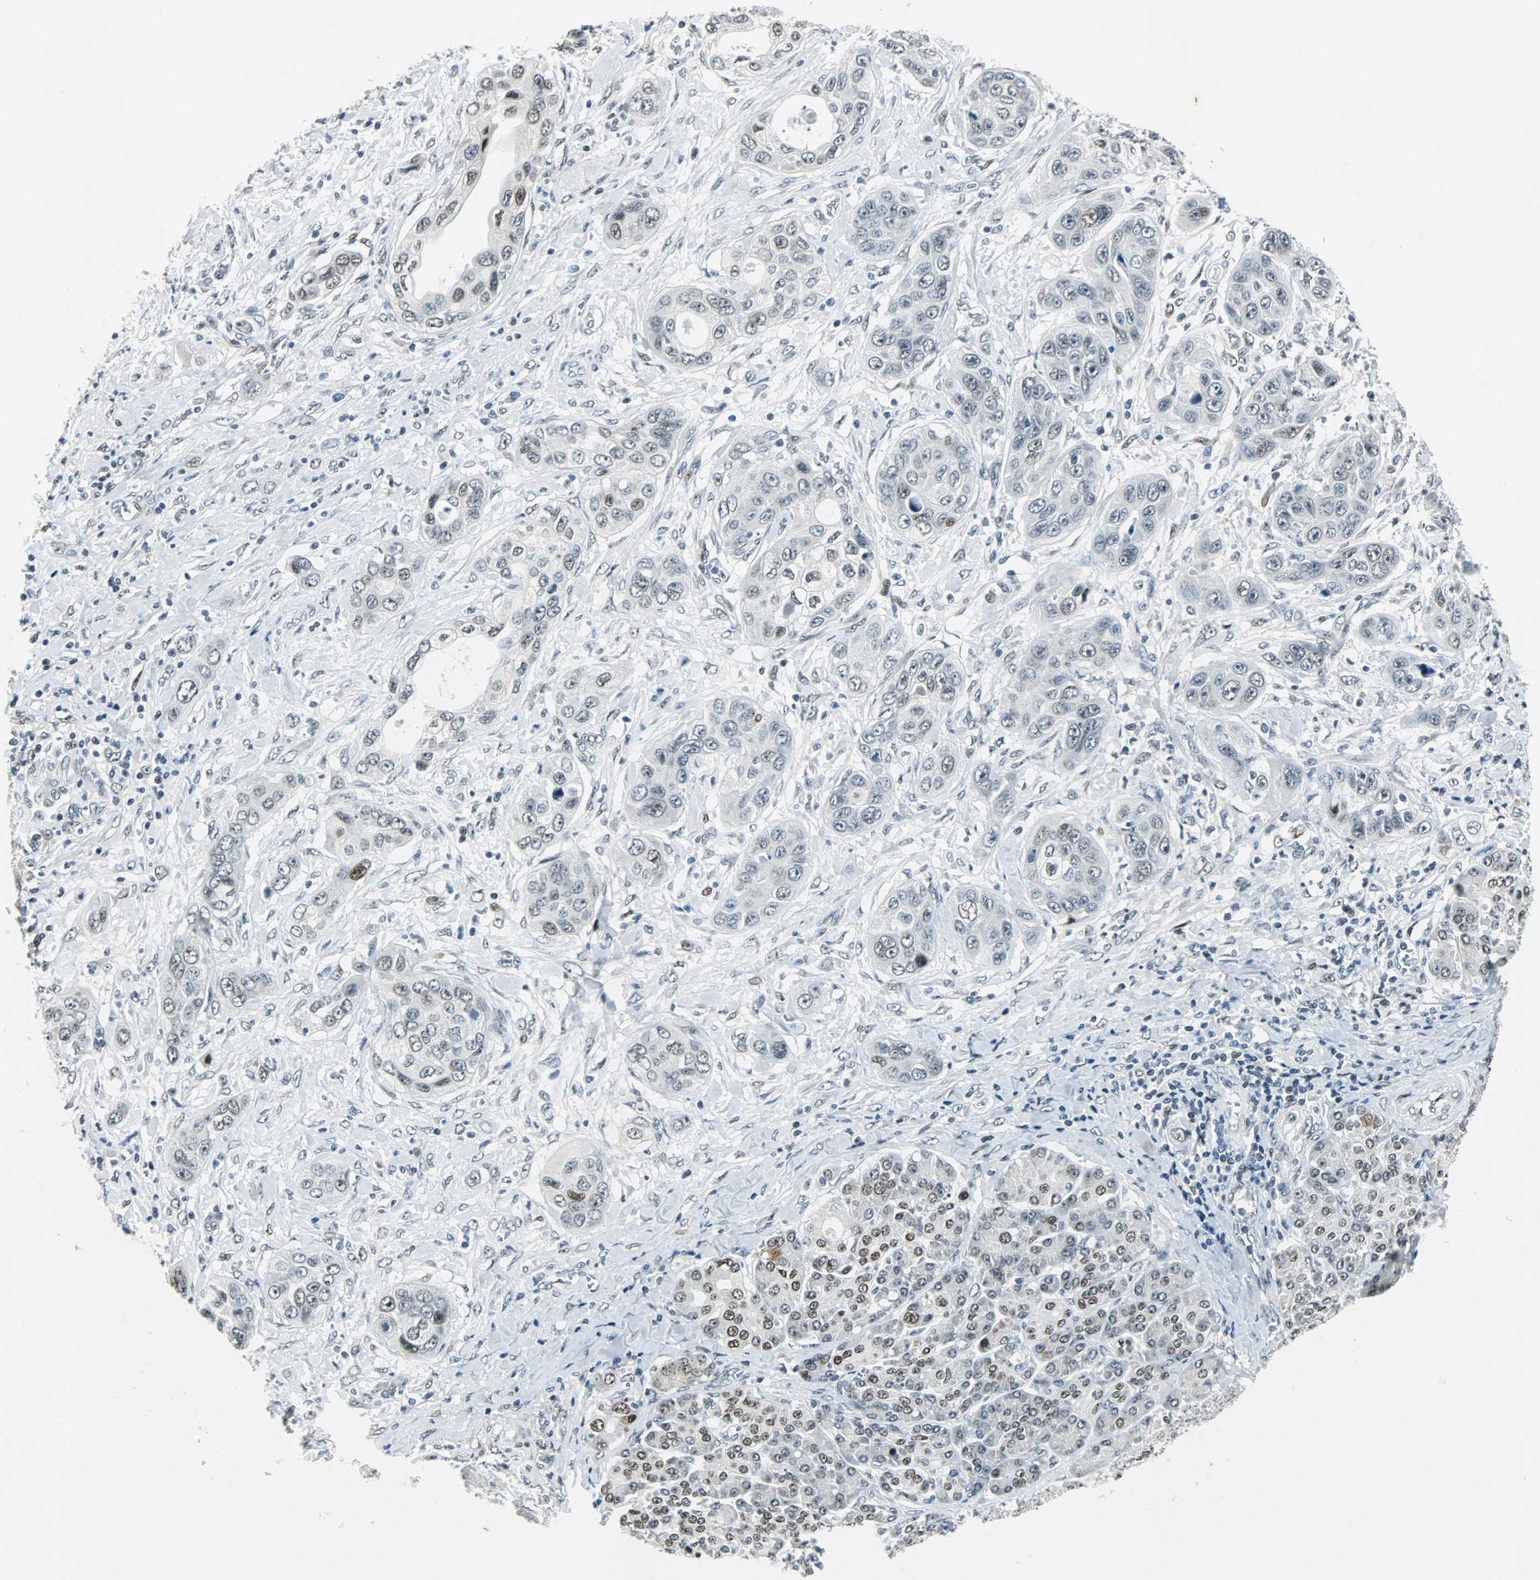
{"staining": {"intensity": "moderate", "quantity": "<25%", "location": "nuclear"}, "tissue": "pancreatic cancer", "cell_type": "Tumor cells", "image_type": "cancer", "snomed": [{"axis": "morphology", "description": "Adenocarcinoma, NOS"}, {"axis": "topography", "description": "Pancreas"}], "caption": "Moderate nuclear expression is present in about <25% of tumor cells in pancreatic adenocarcinoma. Using DAB (3,3'-diaminobenzidine) (brown) and hematoxylin (blue) stains, captured at high magnification using brightfield microscopy.", "gene": "AJUBA", "patient": {"sex": "female", "age": 70}}